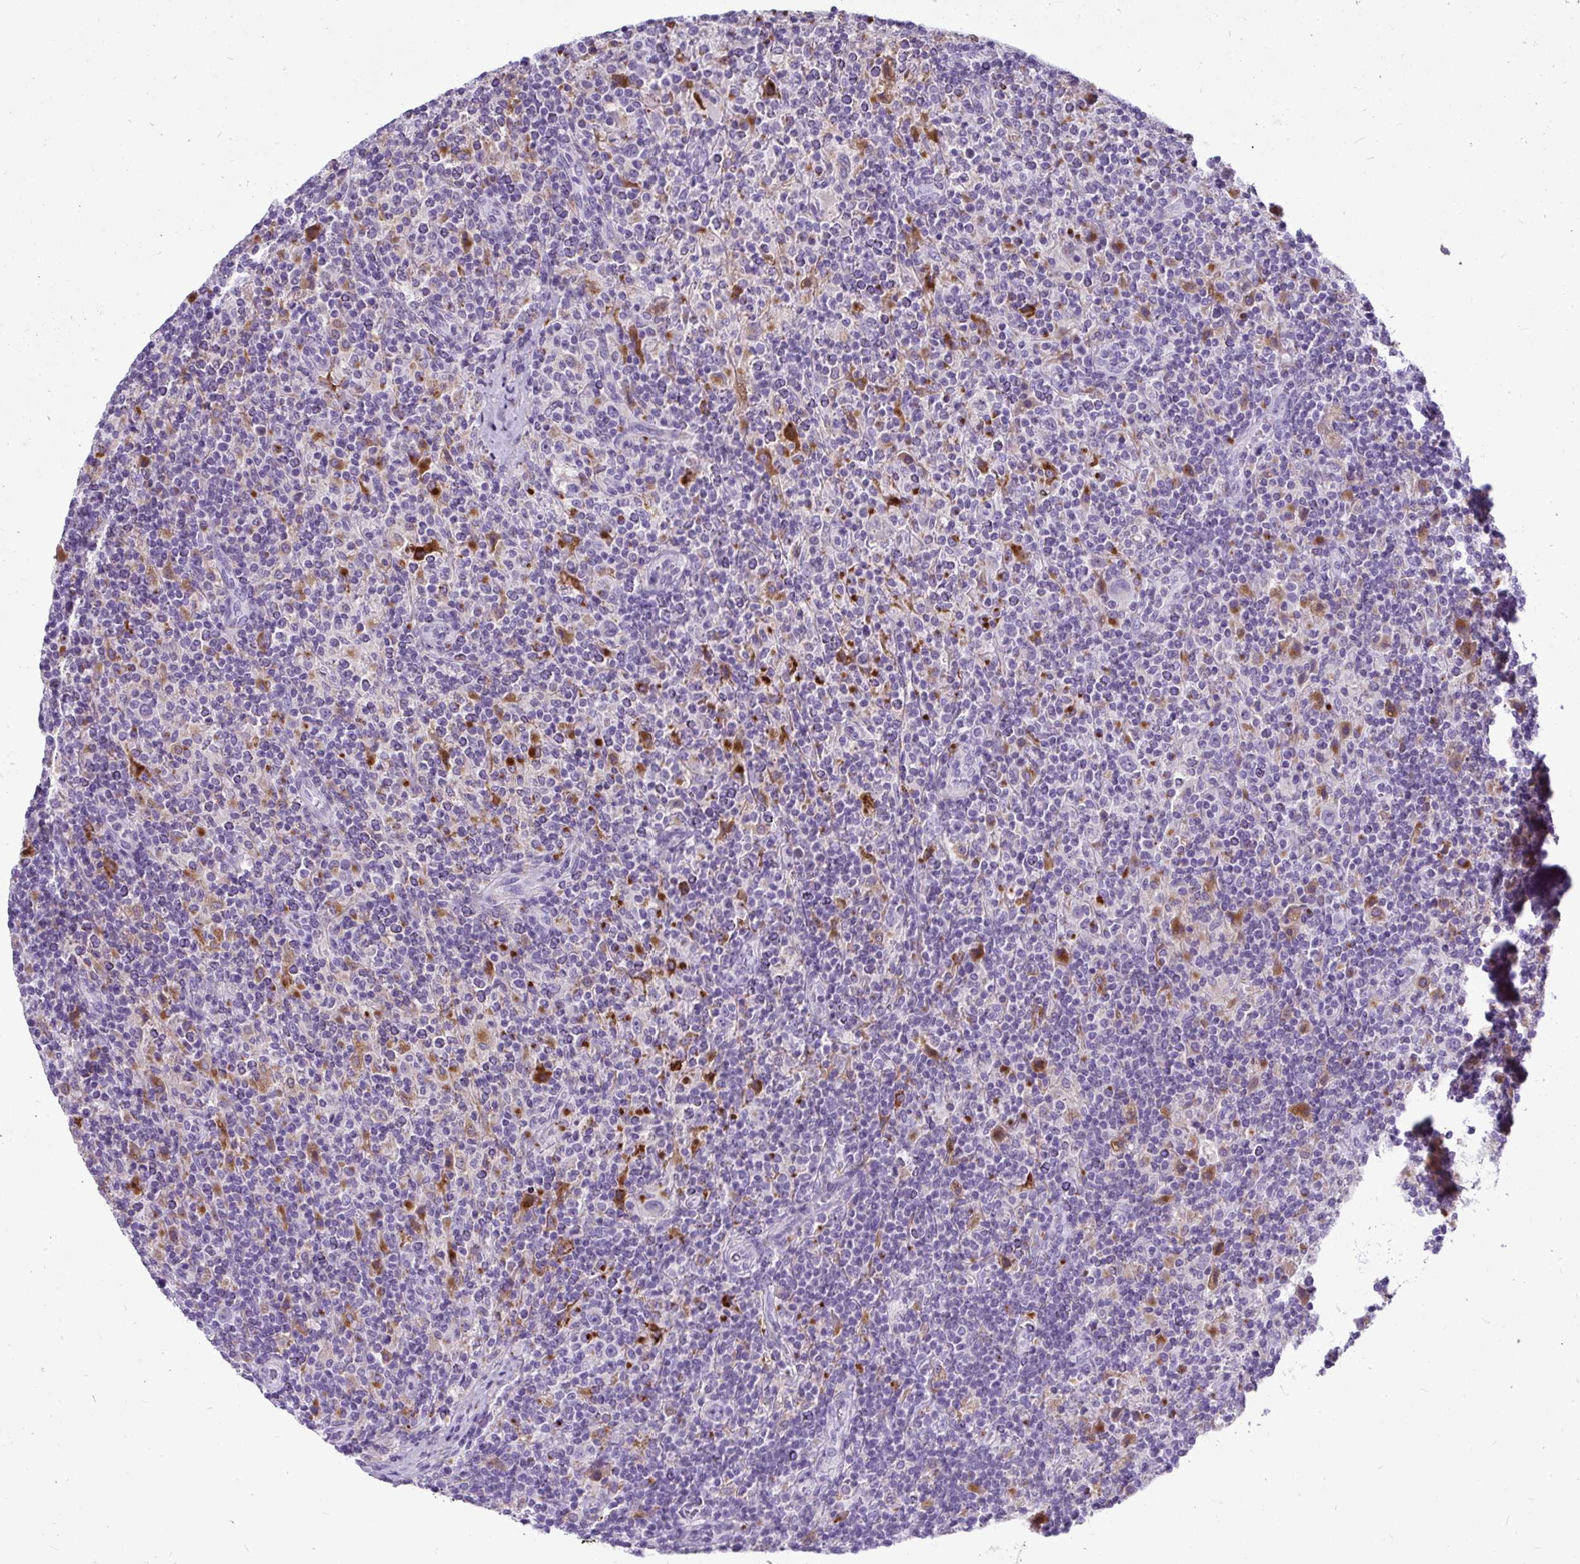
{"staining": {"intensity": "negative", "quantity": "none", "location": "none"}, "tissue": "lymphoma", "cell_type": "Tumor cells", "image_type": "cancer", "snomed": [{"axis": "morphology", "description": "Hodgkin's disease, NOS"}, {"axis": "topography", "description": "Lymph node"}], "caption": "A high-resolution histopathology image shows immunohistochemistry (IHC) staining of lymphoma, which displays no significant expression in tumor cells.", "gene": "CTSZ", "patient": {"sex": "male", "age": 70}}